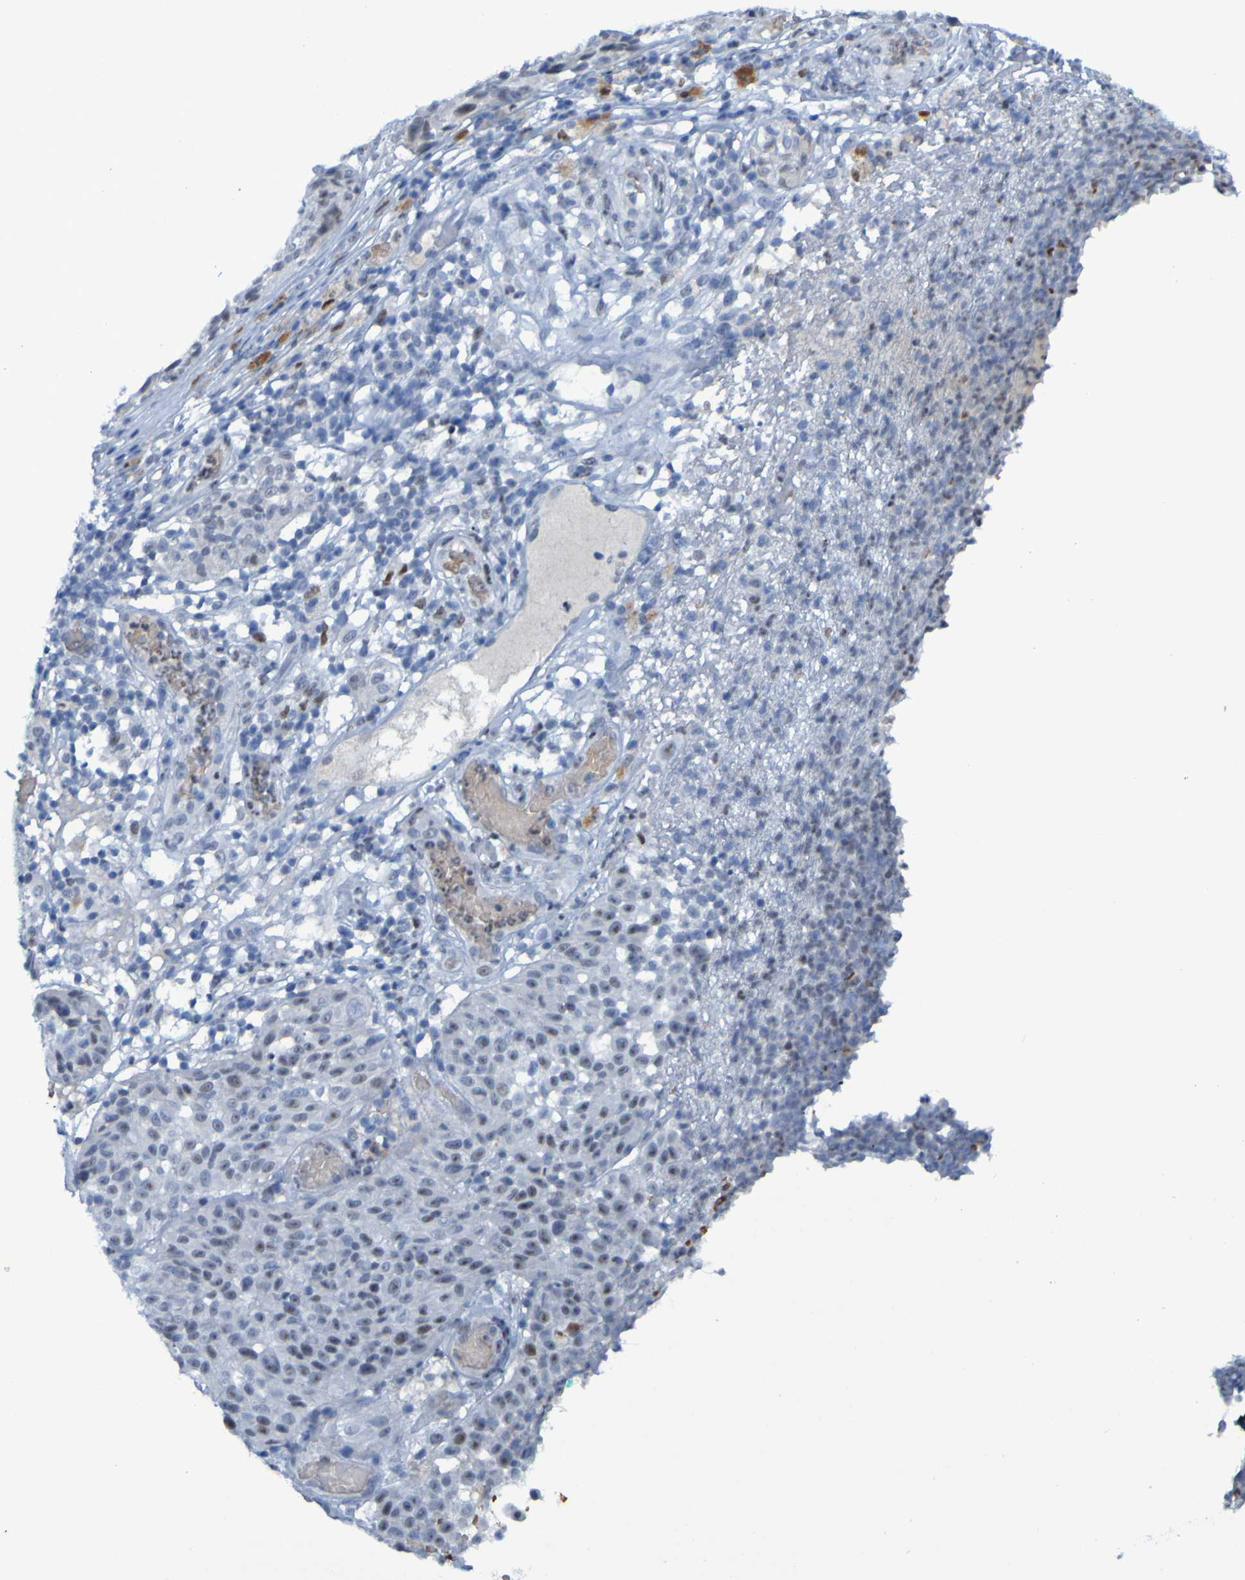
{"staining": {"intensity": "negative", "quantity": "none", "location": "none"}, "tissue": "melanoma", "cell_type": "Tumor cells", "image_type": "cancer", "snomed": [{"axis": "morphology", "description": "Malignant melanoma, NOS"}, {"axis": "topography", "description": "Skin"}], "caption": "This is a micrograph of immunohistochemistry staining of melanoma, which shows no positivity in tumor cells. (IHC, brightfield microscopy, high magnification).", "gene": "USP36", "patient": {"sex": "female", "age": 46}}